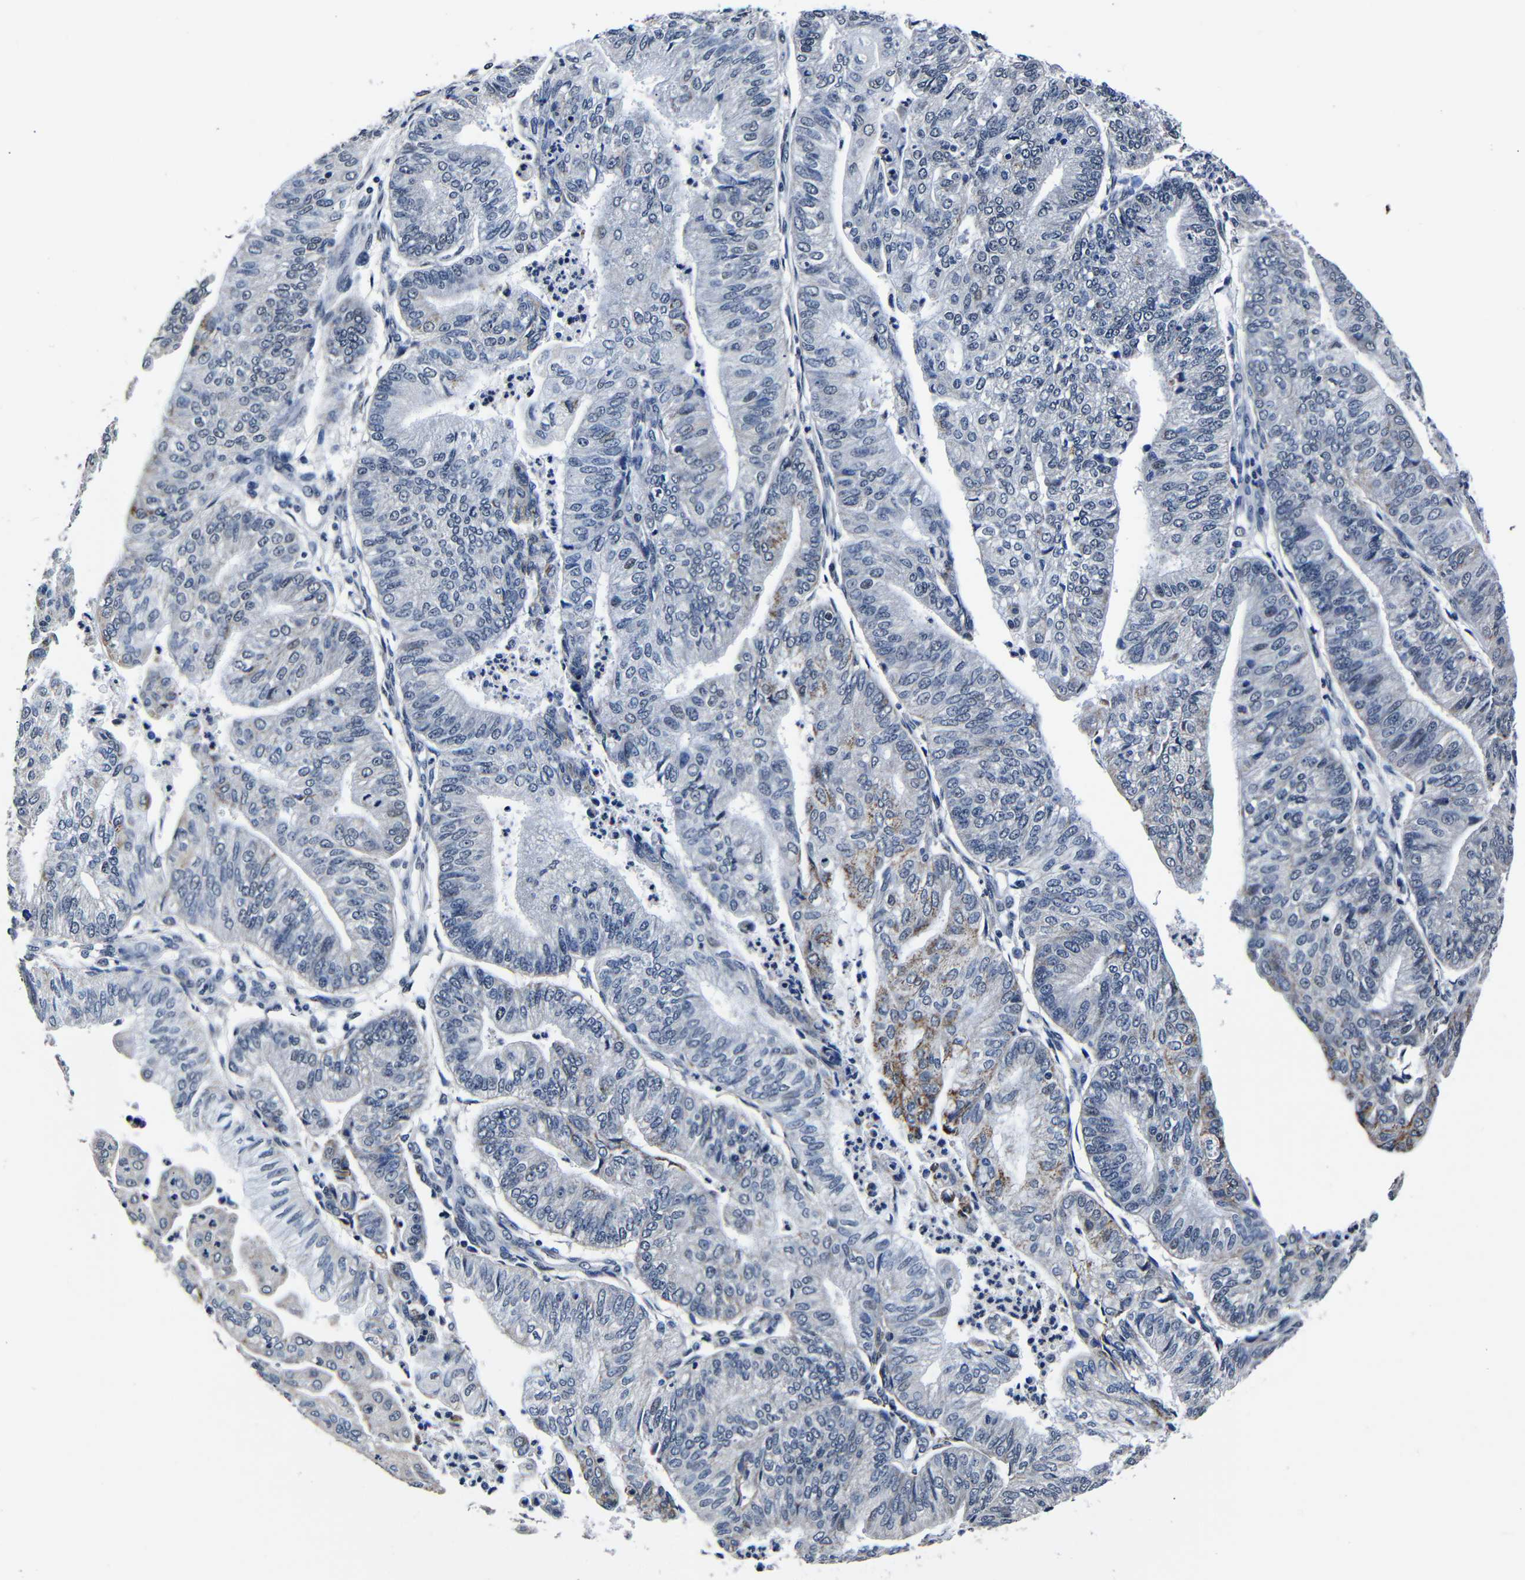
{"staining": {"intensity": "moderate", "quantity": "<25%", "location": "cytoplasmic/membranous"}, "tissue": "endometrial cancer", "cell_type": "Tumor cells", "image_type": "cancer", "snomed": [{"axis": "morphology", "description": "Adenocarcinoma, NOS"}, {"axis": "topography", "description": "Endometrium"}], "caption": "Endometrial adenocarcinoma stained with IHC reveals moderate cytoplasmic/membranous expression in about <25% of tumor cells.", "gene": "DEPP1", "patient": {"sex": "female", "age": 59}}